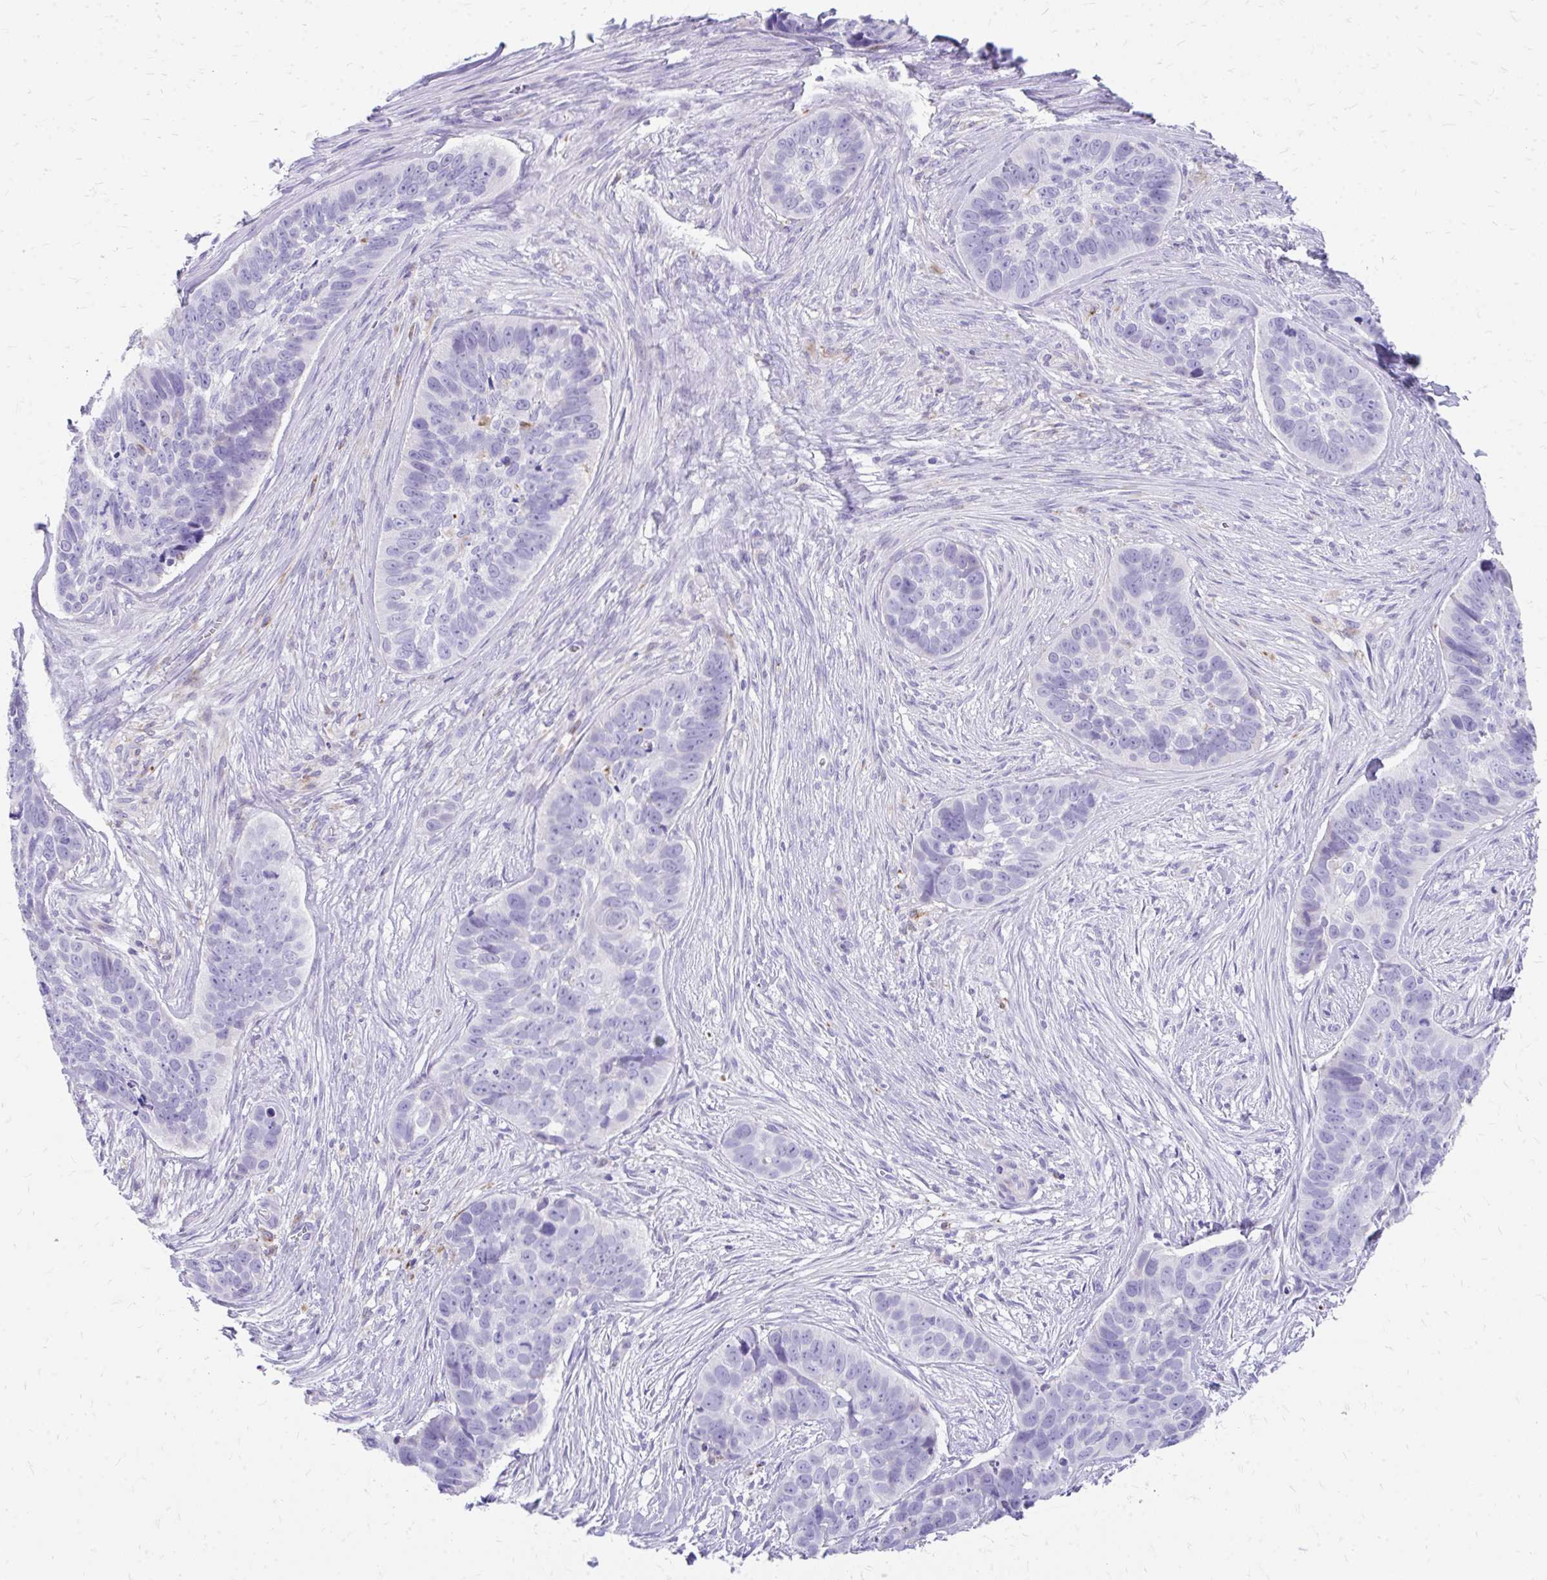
{"staining": {"intensity": "negative", "quantity": "none", "location": "none"}, "tissue": "skin cancer", "cell_type": "Tumor cells", "image_type": "cancer", "snomed": [{"axis": "morphology", "description": "Basal cell carcinoma"}, {"axis": "topography", "description": "Skin"}], "caption": "There is no significant expression in tumor cells of basal cell carcinoma (skin).", "gene": "ZNF699", "patient": {"sex": "female", "age": 82}}